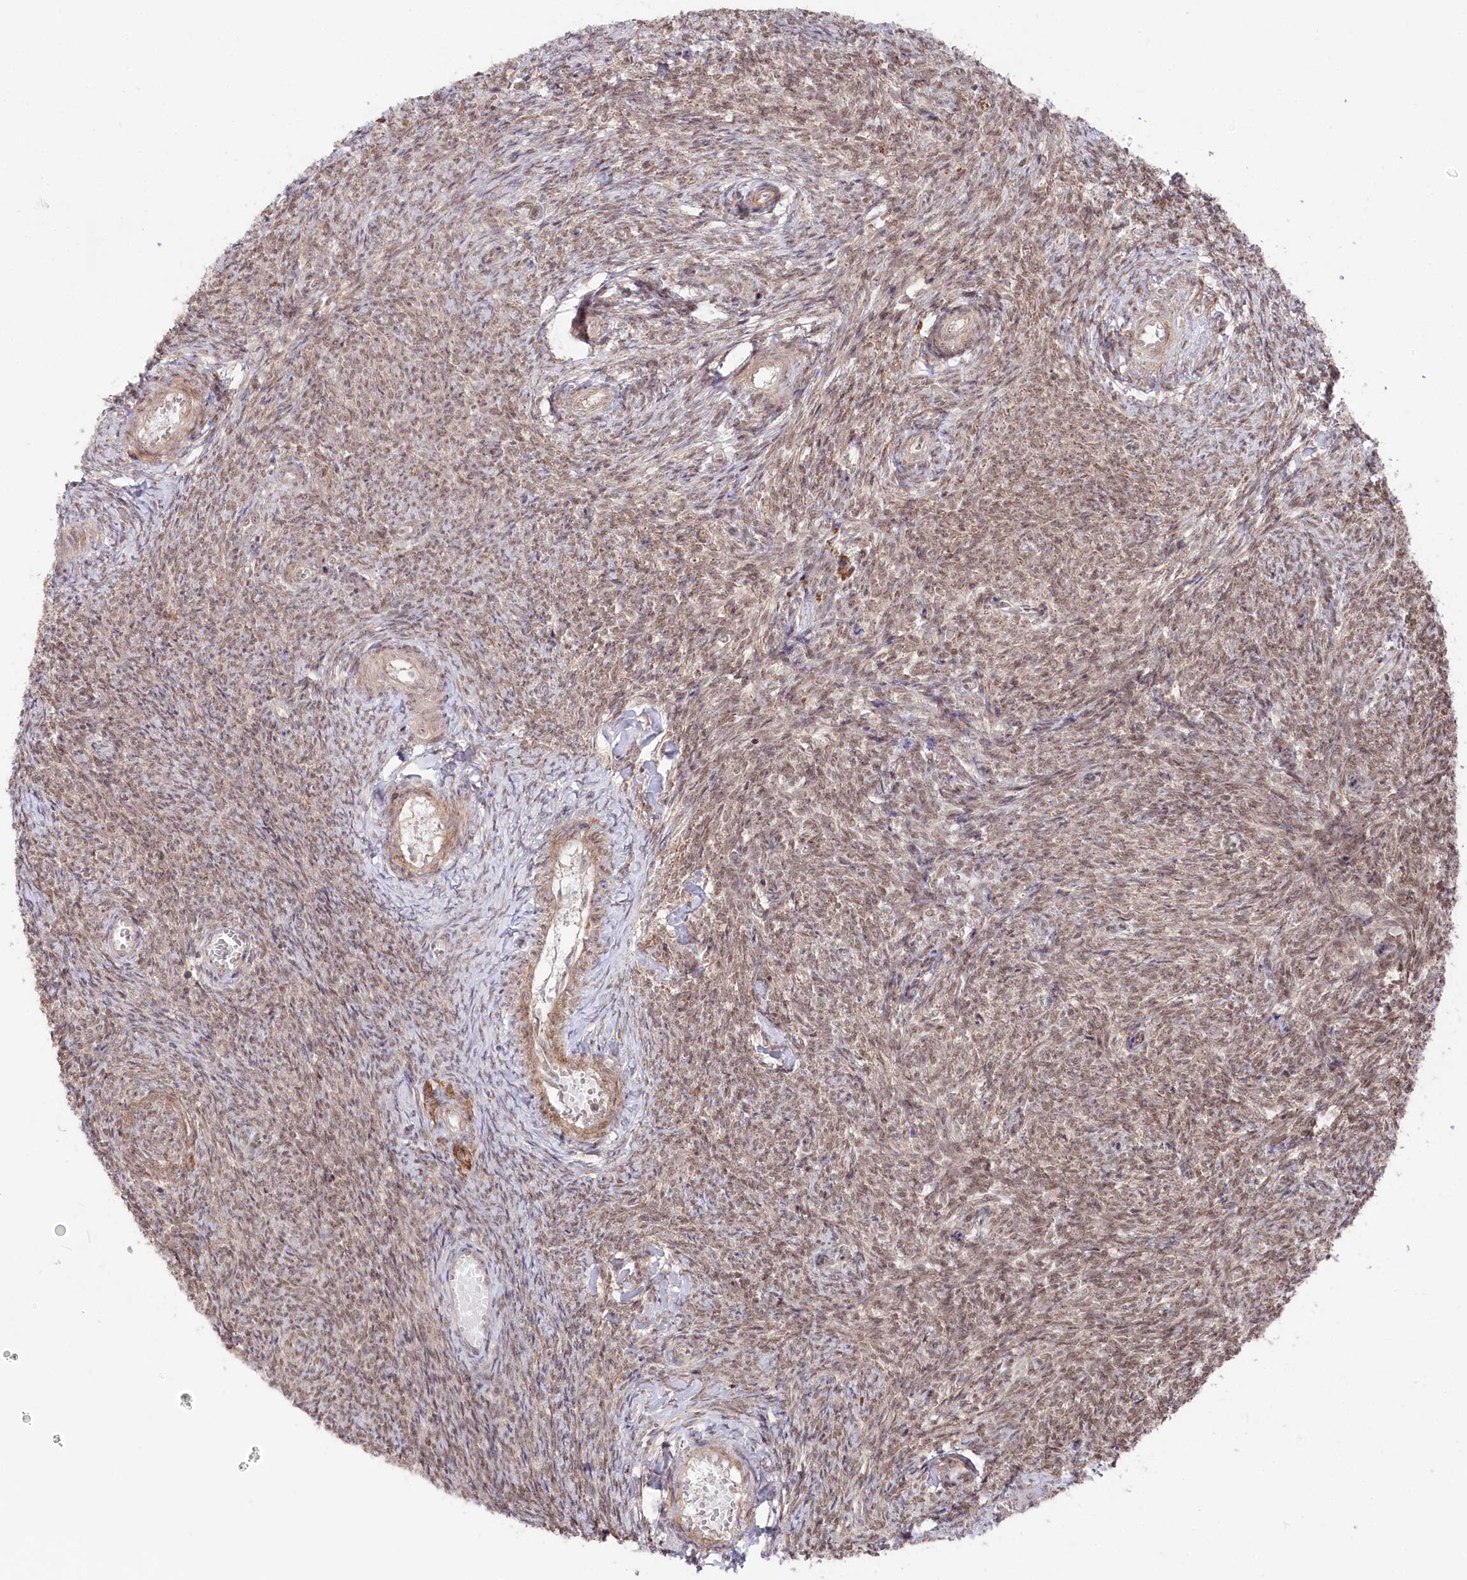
{"staining": {"intensity": "moderate", "quantity": ">75%", "location": "nuclear"}, "tissue": "ovary", "cell_type": "Follicle cells", "image_type": "normal", "snomed": [{"axis": "morphology", "description": "Normal tissue, NOS"}, {"axis": "topography", "description": "Ovary"}], "caption": "Moderate nuclear positivity for a protein is appreciated in about >75% of follicle cells of normal ovary using IHC.", "gene": "CGGBP1", "patient": {"sex": "female", "age": 44}}